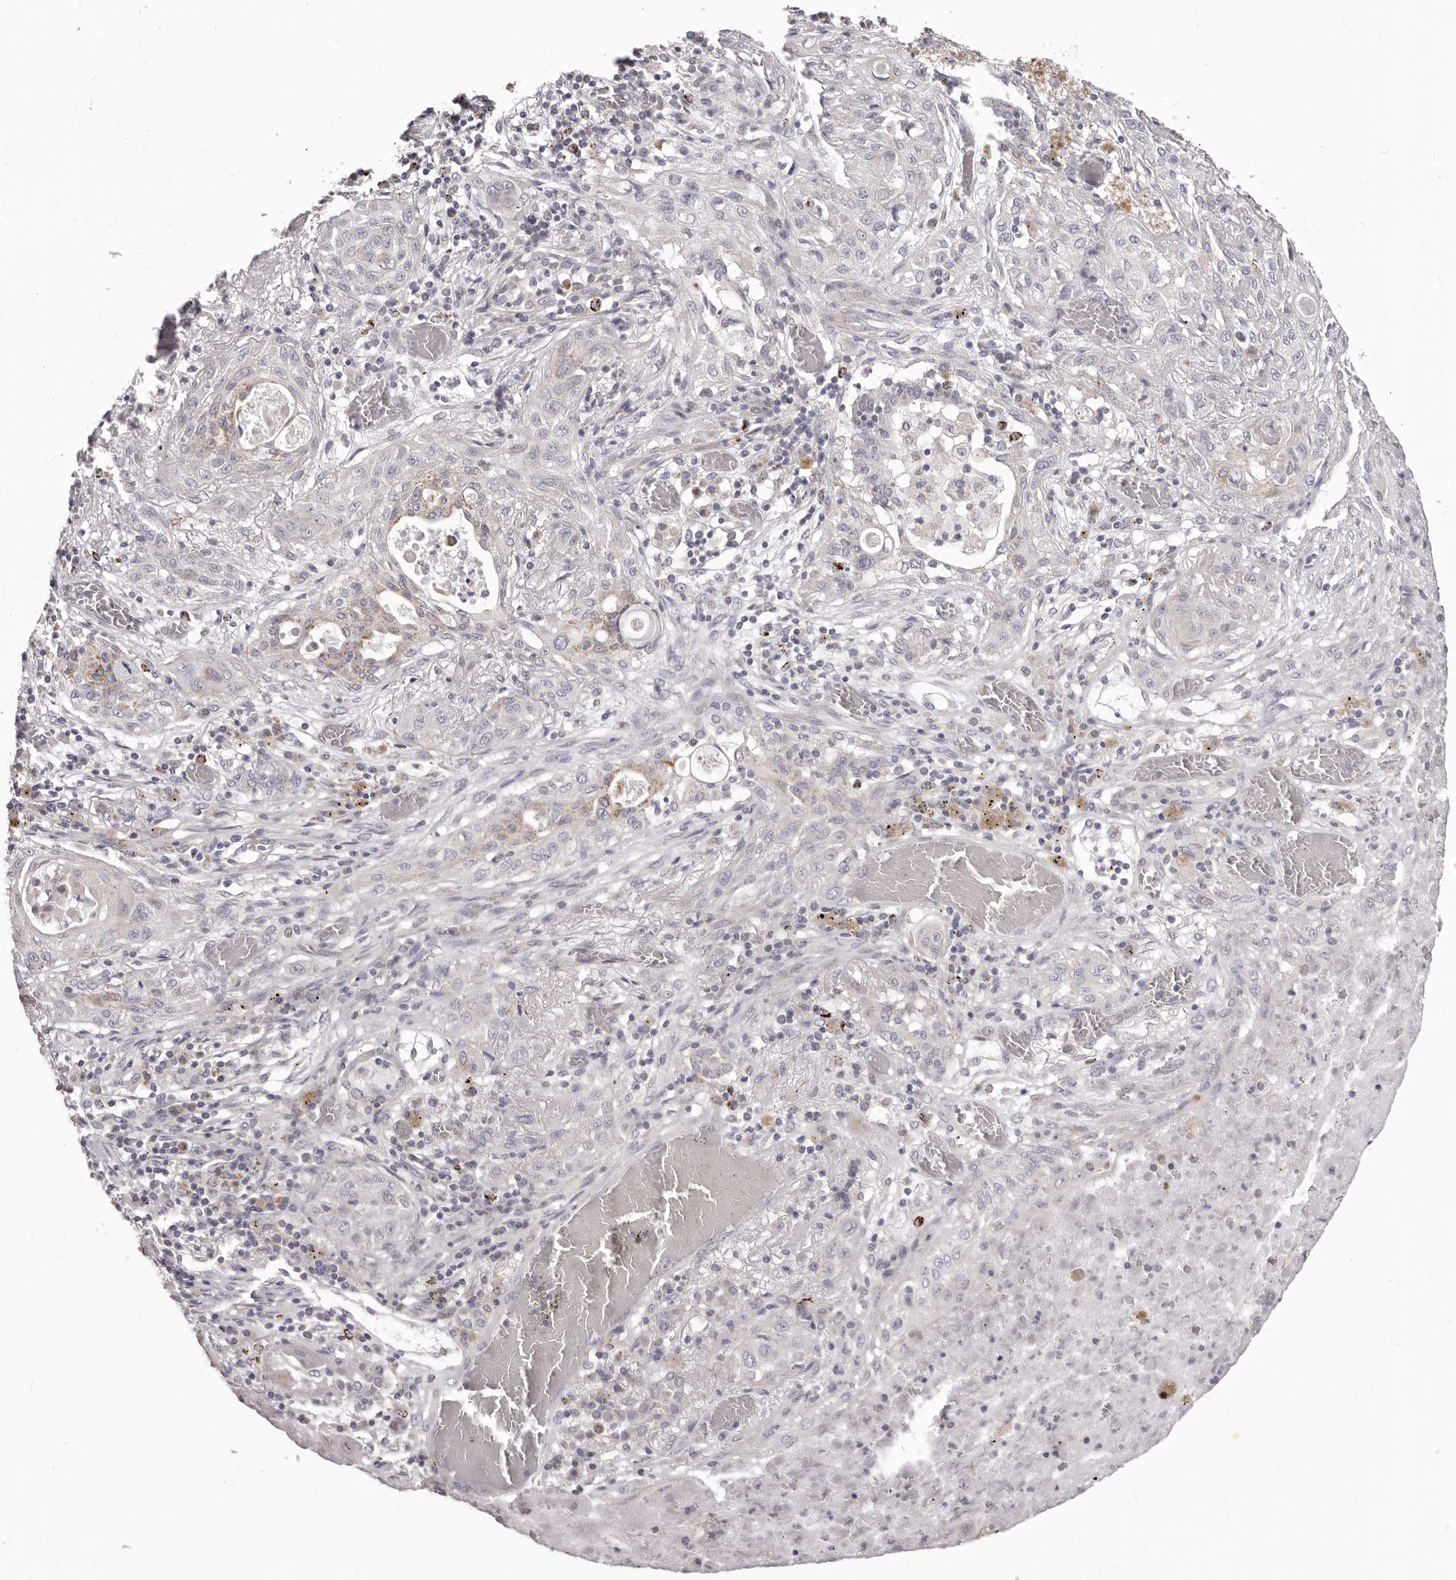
{"staining": {"intensity": "negative", "quantity": "none", "location": "none"}, "tissue": "lung cancer", "cell_type": "Tumor cells", "image_type": "cancer", "snomed": [{"axis": "morphology", "description": "Squamous cell carcinoma, NOS"}, {"axis": "topography", "description": "Lung"}], "caption": "This micrograph is of squamous cell carcinoma (lung) stained with IHC to label a protein in brown with the nuclei are counter-stained blue. There is no positivity in tumor cells.", "gene": "PRMT2", "patient": {"sex": "female", "age": 47}}